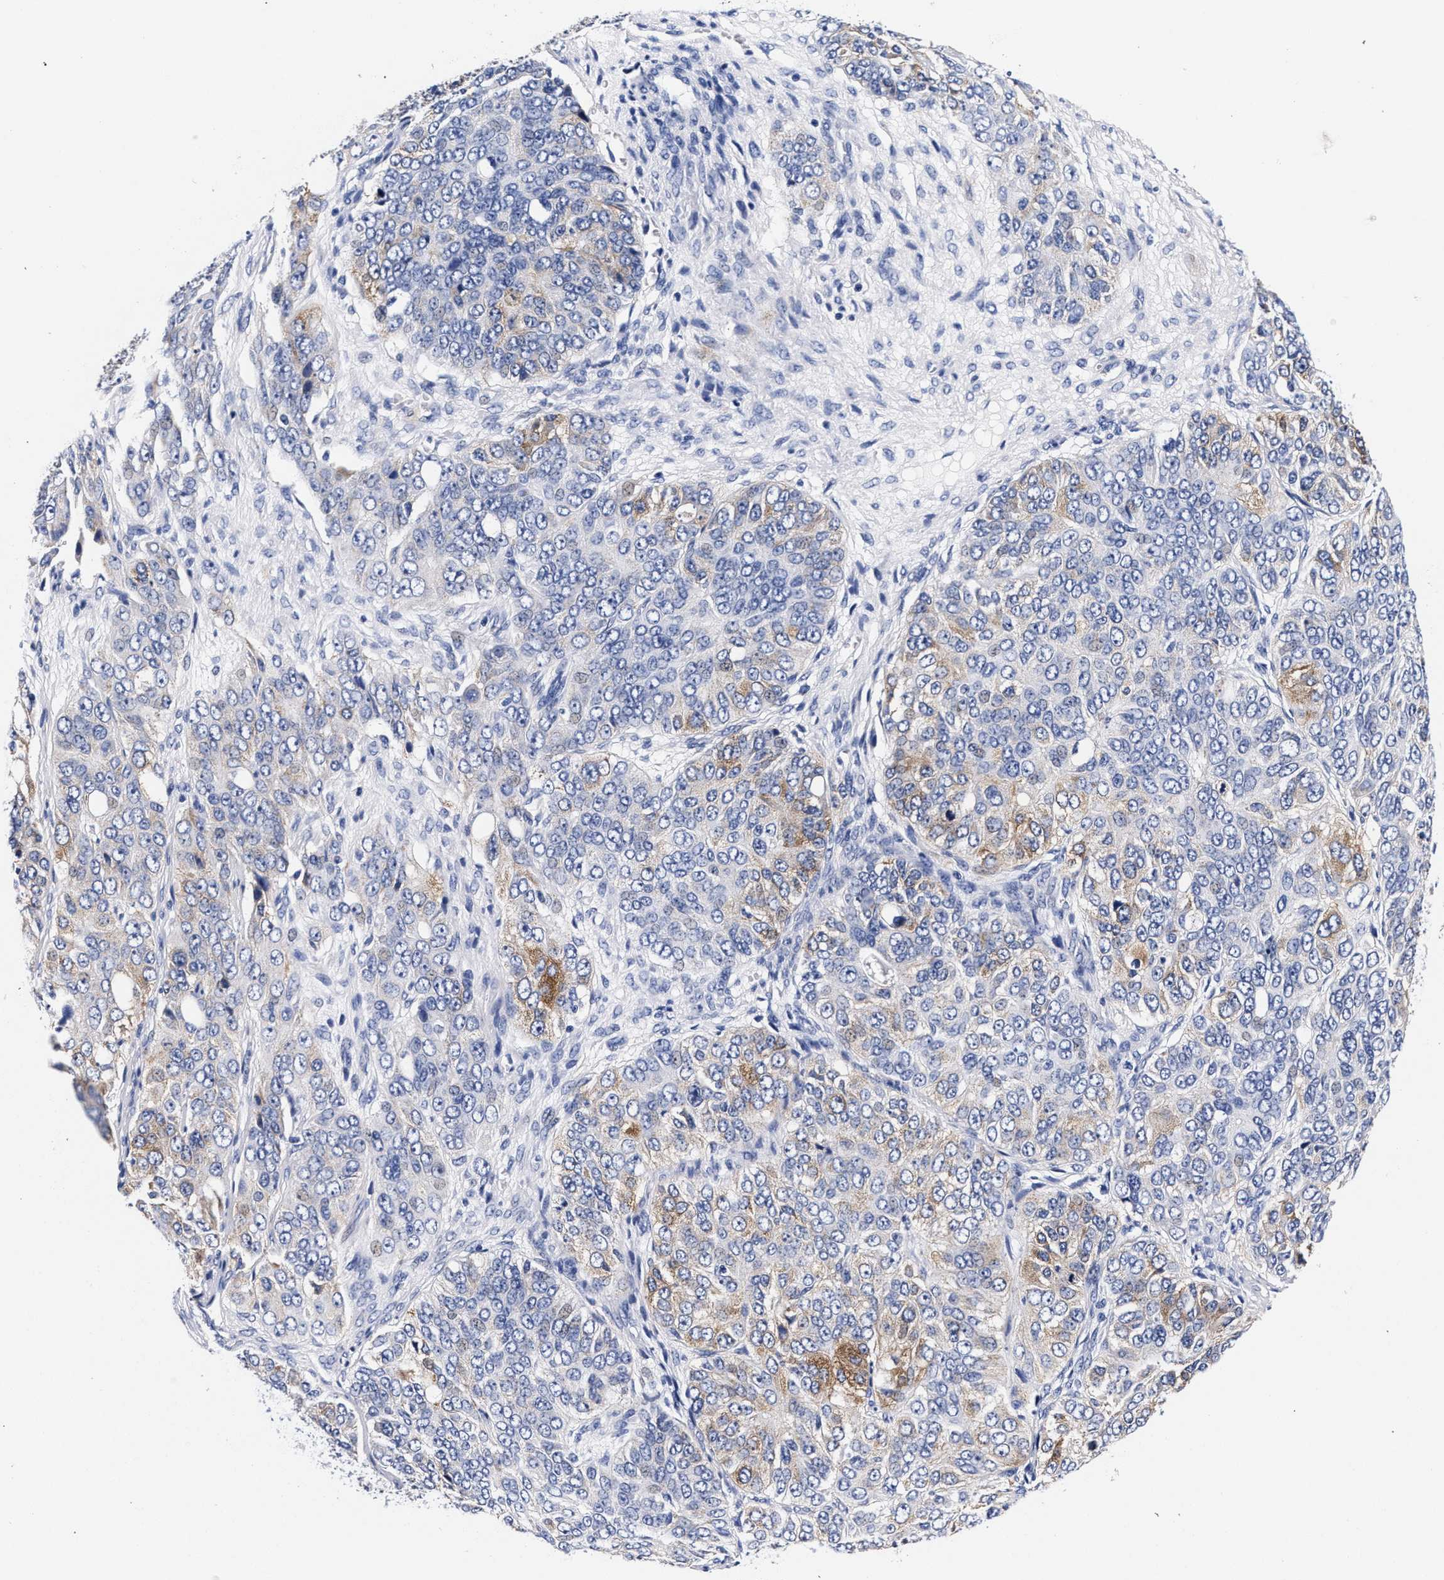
{"staining": {"intensity": "moderate", "quantity": "<25%", "location": "cytoplasmic/membranous"}, "tissue": "ovarian cancer", "cell_type": "Tumor cells", "image_type": "cancer", "snomed": [{"axis": "morphology", "description": "Carcinoma, endometroid"}, {"axis": "topography", "description": "Ovary"}], "caption": "Tumor cells reveal moderate cytoplasmic/membranous expression in approximately <25% of cells in ovarian cancer (endometroid carcinoma).", "gene": "RAB3B", "patient": {"sex": "female", "age": 51}}